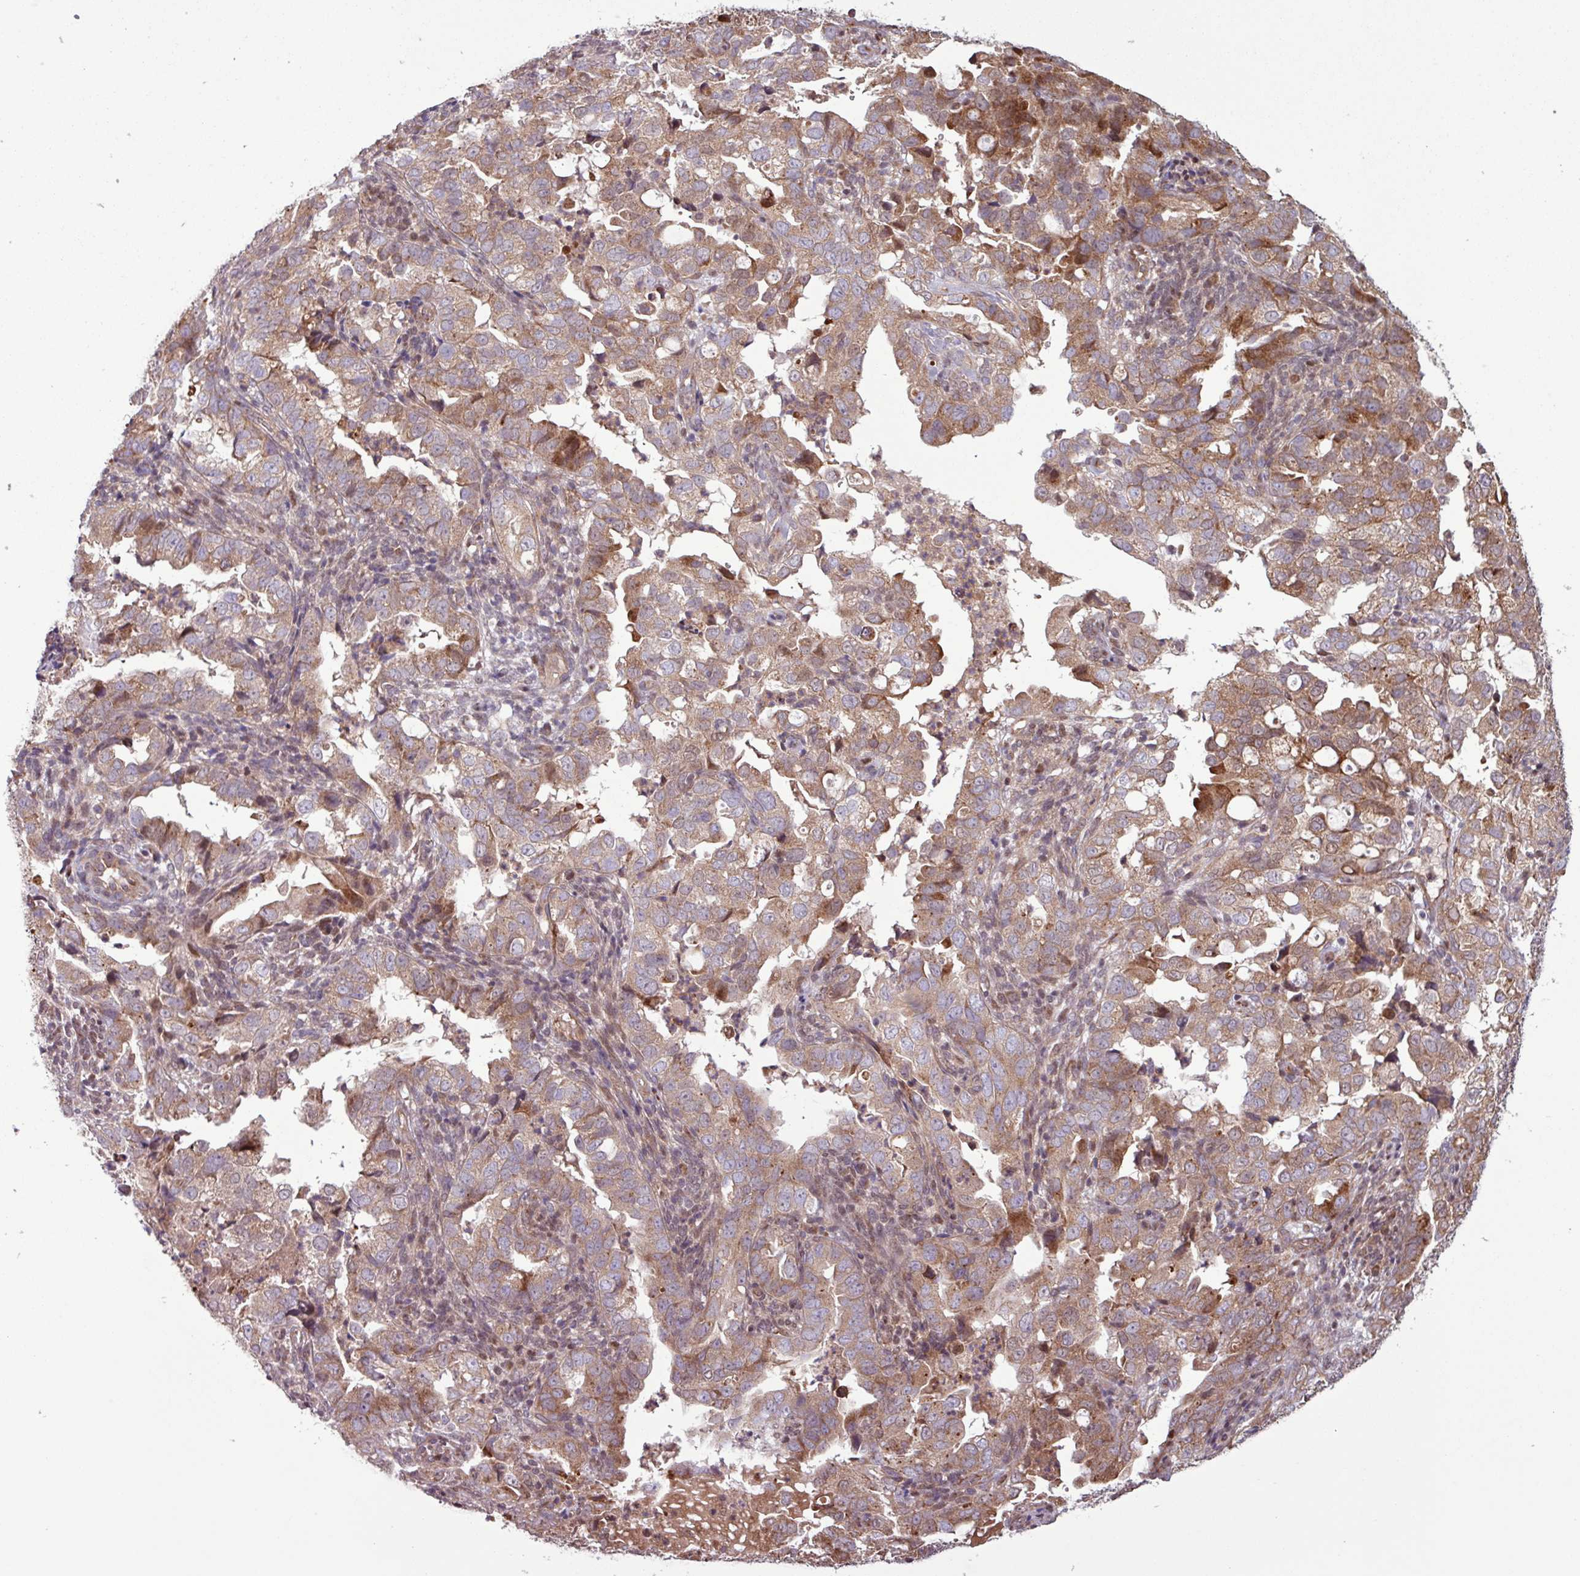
{"staining": {"intensity": "moderate", "quantity": ">75%", "location": "cytoplasmic/membranous"}, "tissue": "endometrial cancer", "cell_type": "Tumor cells", "image_type": "cancer", "snomed": [{"axis": "morphology", "description": "Adenocarcinoma, NOS"}, {"axis": "topography", "description": "Endometrium"}], "caption": "Immunohistochemical staining of human adenocarcinoma (endometrial) exhibits medium levels of moderate cytoplasmic/membranous protein staining in about >75% of tumor cells.", "gene": "PDPR", "patient": {"sex": "female", "age": 57}}